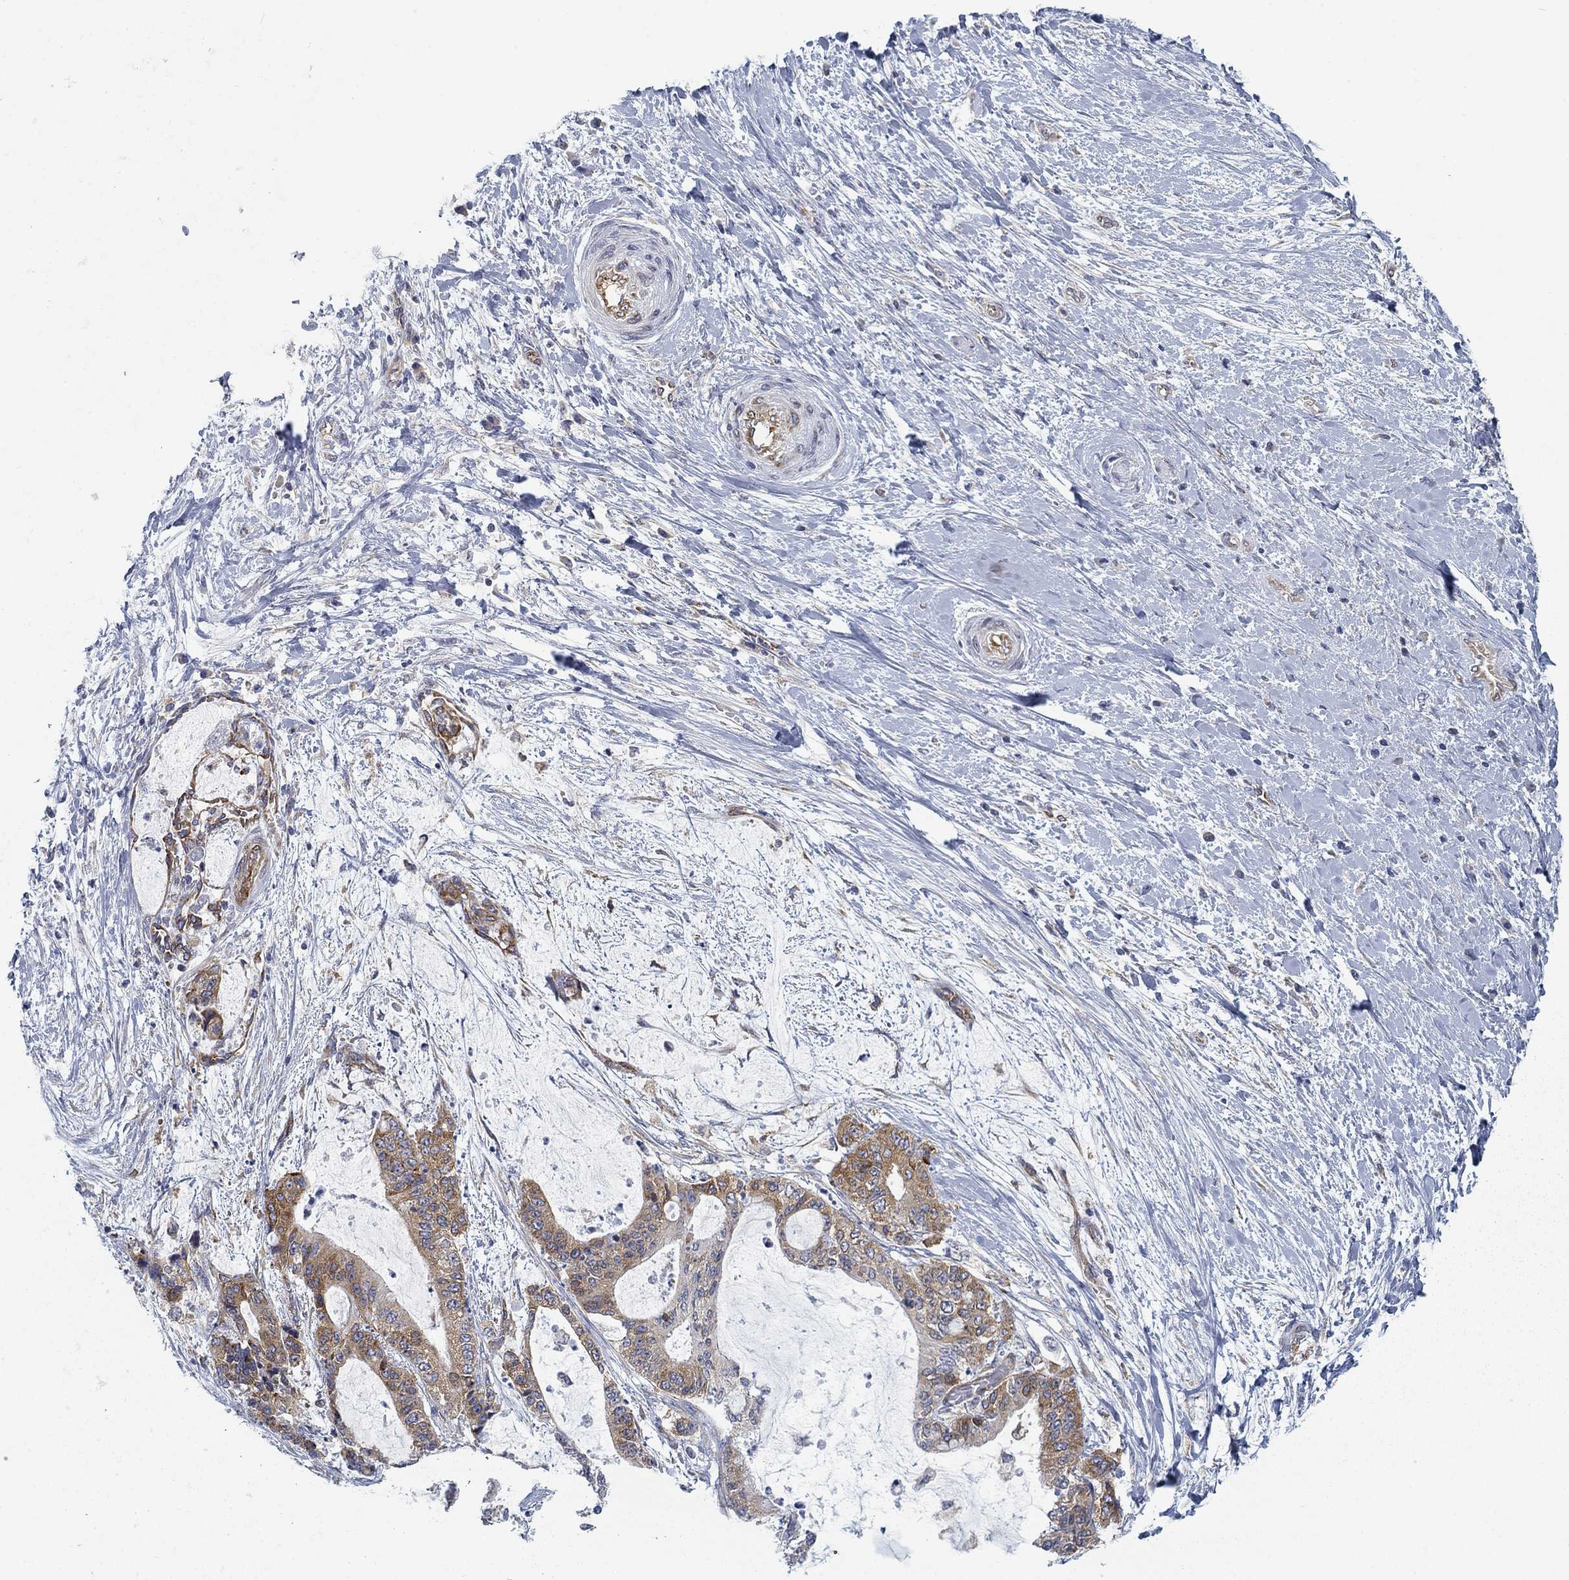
{"staining": {"intensity": "moderate", "quantity": "25%-75%", "location": "cytoplasmic/membranous"}, "tissue": "liver cancer", "cell_type": "Tumor cells", "image_type": "cancer", "snomed": [{"axis": "morphology", "description": "Cholangiocarcinoma"}, {"axis": "topography", "description": "Liver"}], "caption": "Moderate cytoplasmic/membranous expression is appreciated in about 25%-75% of tumor cells in liver cholangiocarcinoma.", "gene": "FXR1", "patient": {"sex": "female", "age": 73}}